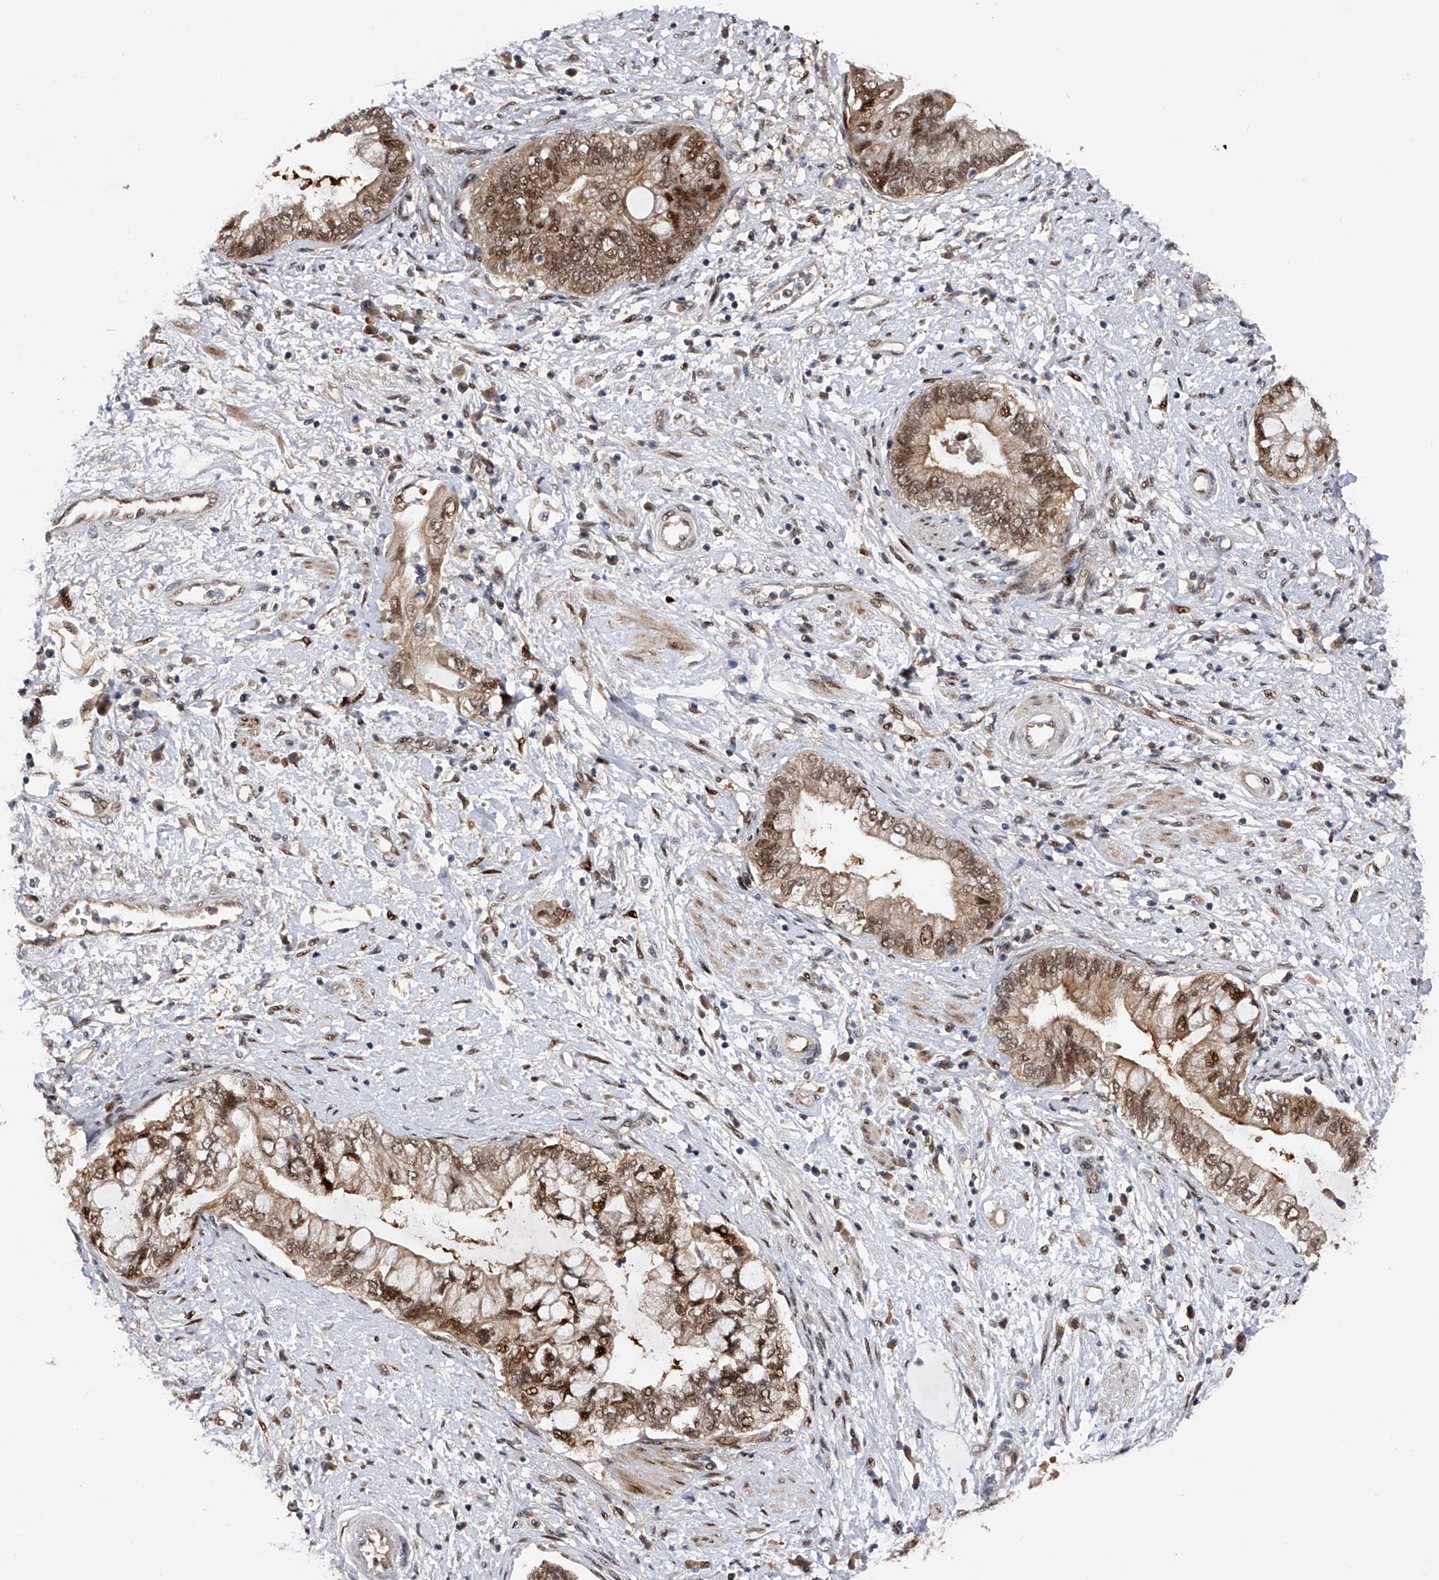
{"staining": {"intensity": "moderate", "quantity": ">75%", "location": "cytoplasmic/membranous,nuclear"}, "tissue": "pancreatic cancer", "cell_type": "Tumor cells", "image_type": "cancer", "snomed": [{"axis": "morphology", "description": "Adenocarcinoma, NOS"}, {"axis": "topography", "description": "Pancreas"}], "caption": "Immunohistochemistry (DAB (3,3'-diaminobenzidine)) staining of pancreatic cancer (adenocarcinoma) shows moderate cytoplasmic/membranous and nuclear protein staining in approximately >75% of tumor cells.", "gene": "RWDD2A", "patient": {"sex": "female", "age": 73}}